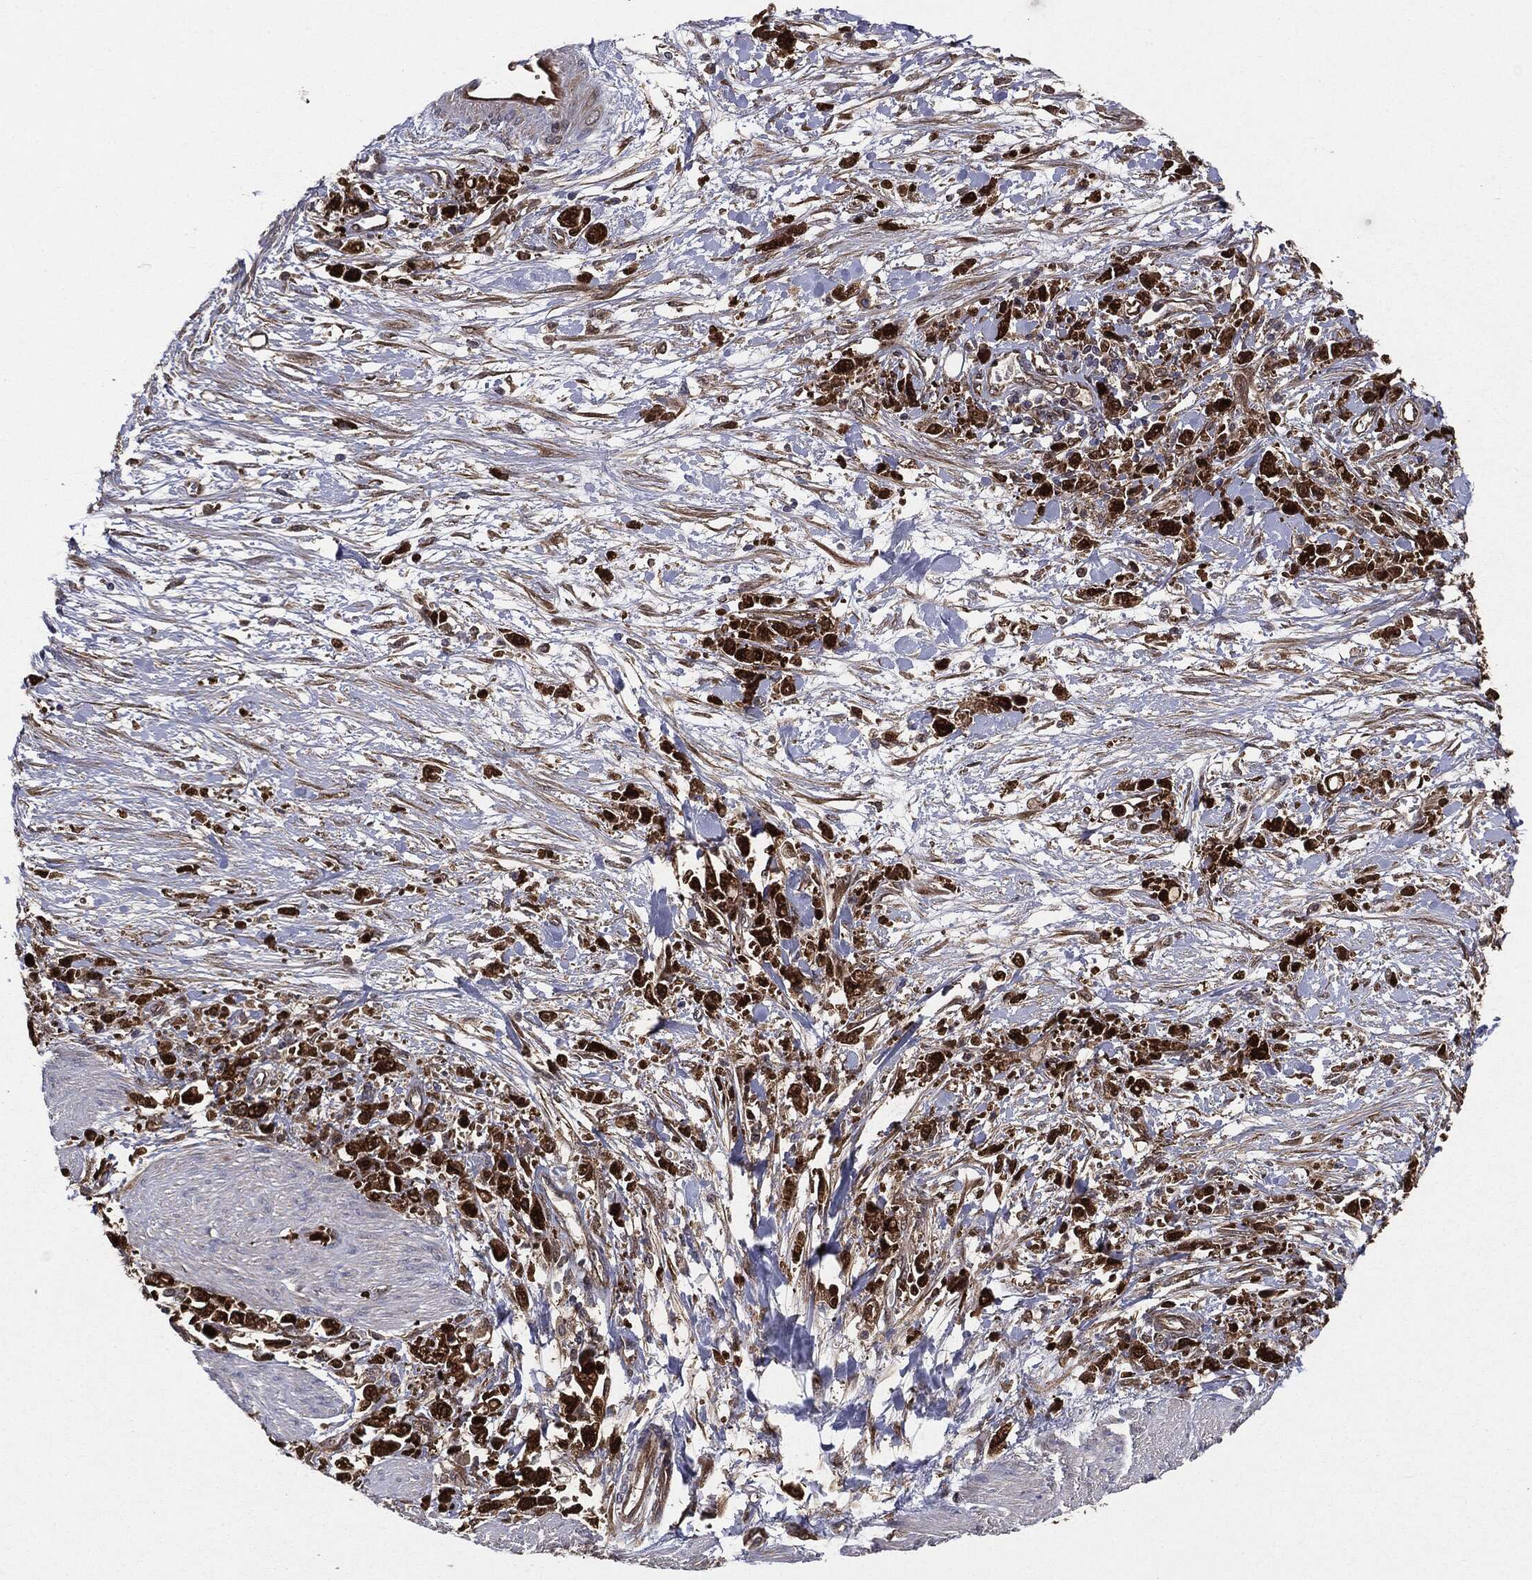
{"staining": {"intensity": "strong", "quantity": ">75%", "location": "cytoplasmic/membranous"}, "tissue": "stomach cancer", "cell_type": "Tumor cells", "image_type": "cancer", "snomed": [{"axis": "morphology", "description": "Adenocarcinoma, NOS"}, {"axis": "topography", "description": "Stomach"}], "caption": "Human stomach cancer (adenocarcinoma) stained for a protein (brown) demonstrates strong cytoplasmic/membranous positive positivity in about >75% of tumor cells.", "gene": "NME1", "patient": {"sex": "female", "age": 59}}